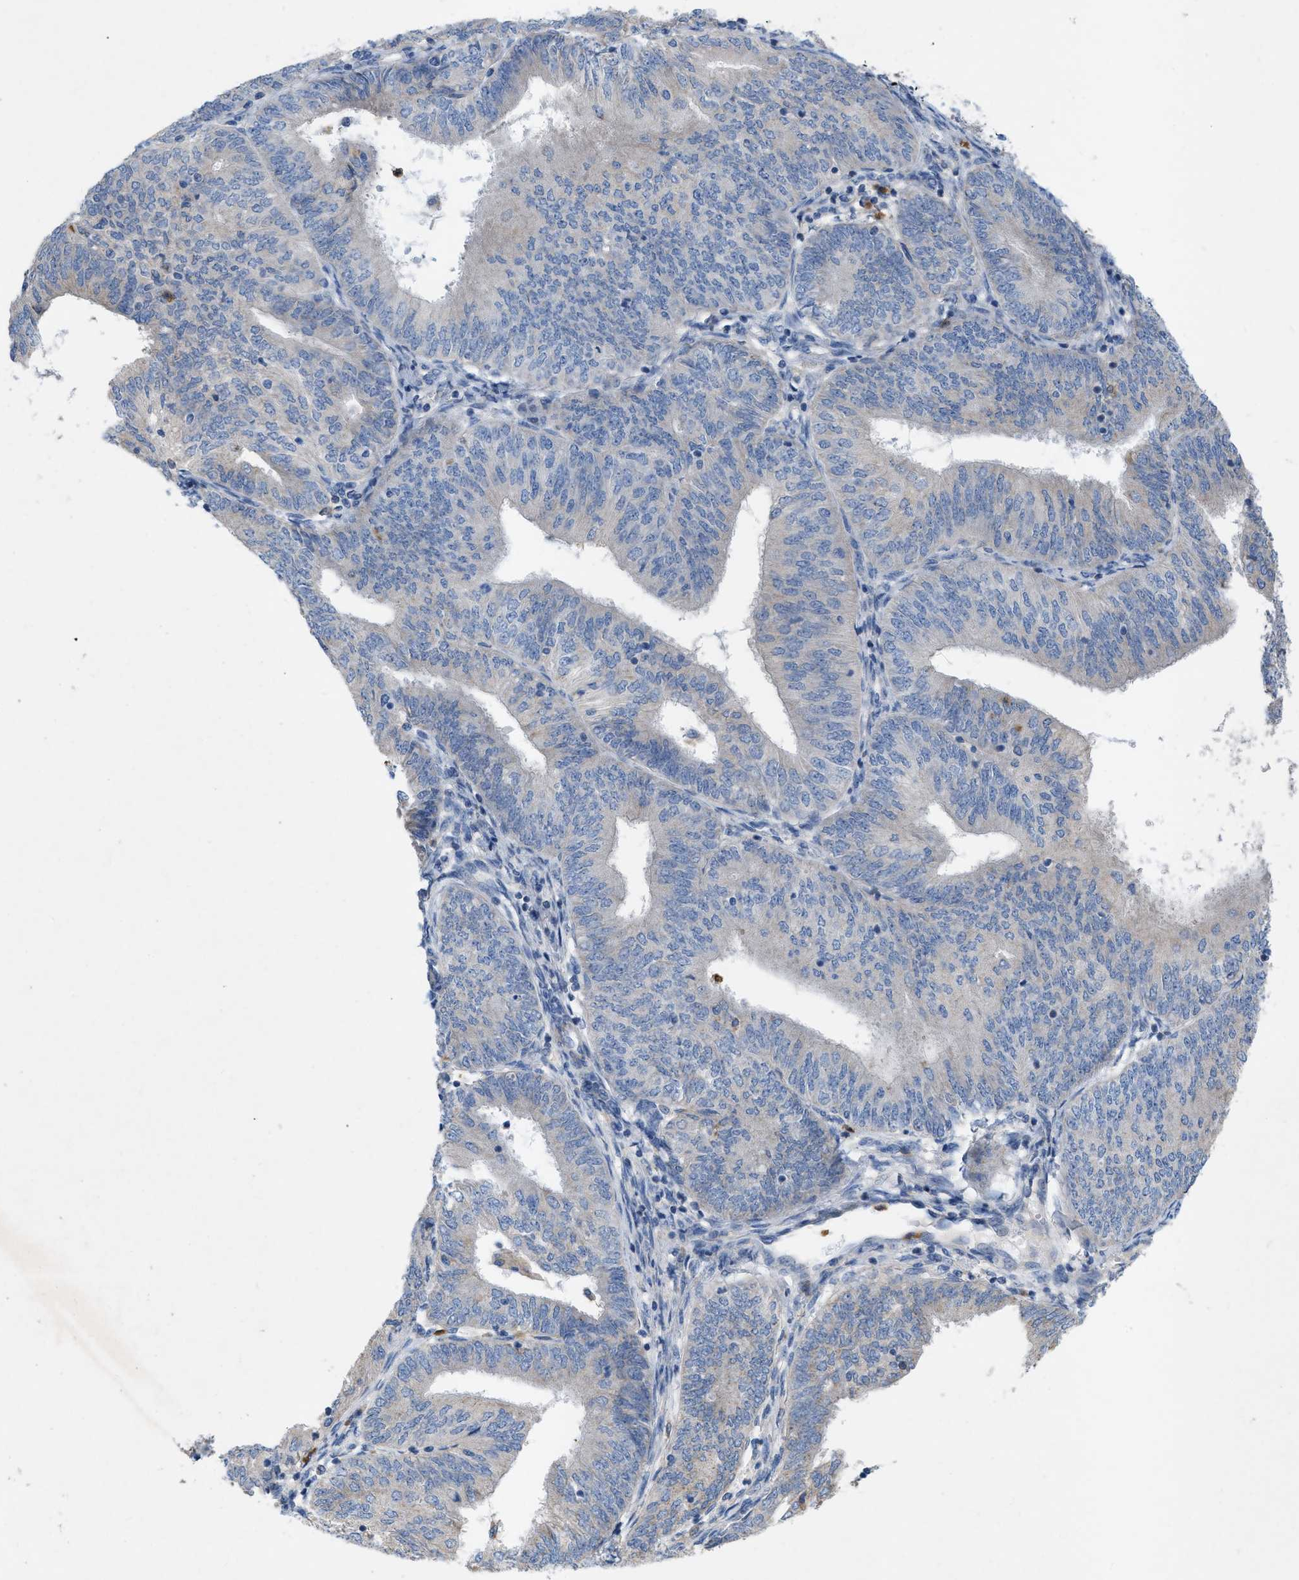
{"staining": {"intensity": "negative", "quantity": "none", "location": "none"}, "tissue": "endometrial cancer", "cell_type": "Tumor cells", "image_type": "cancer", "snomed": [{"axis": "morphology", "description": "Adenocarcinoma, NOS"}, {"axis": "topography", "description": "Endometrium"}], "caption": "Immunohistochemical staining of endometrial adenocarcinoma exhibits no significant expression in tumor cells.", "gene": "PLPPR5", "patient": {"sex": "female", "age": 58}}